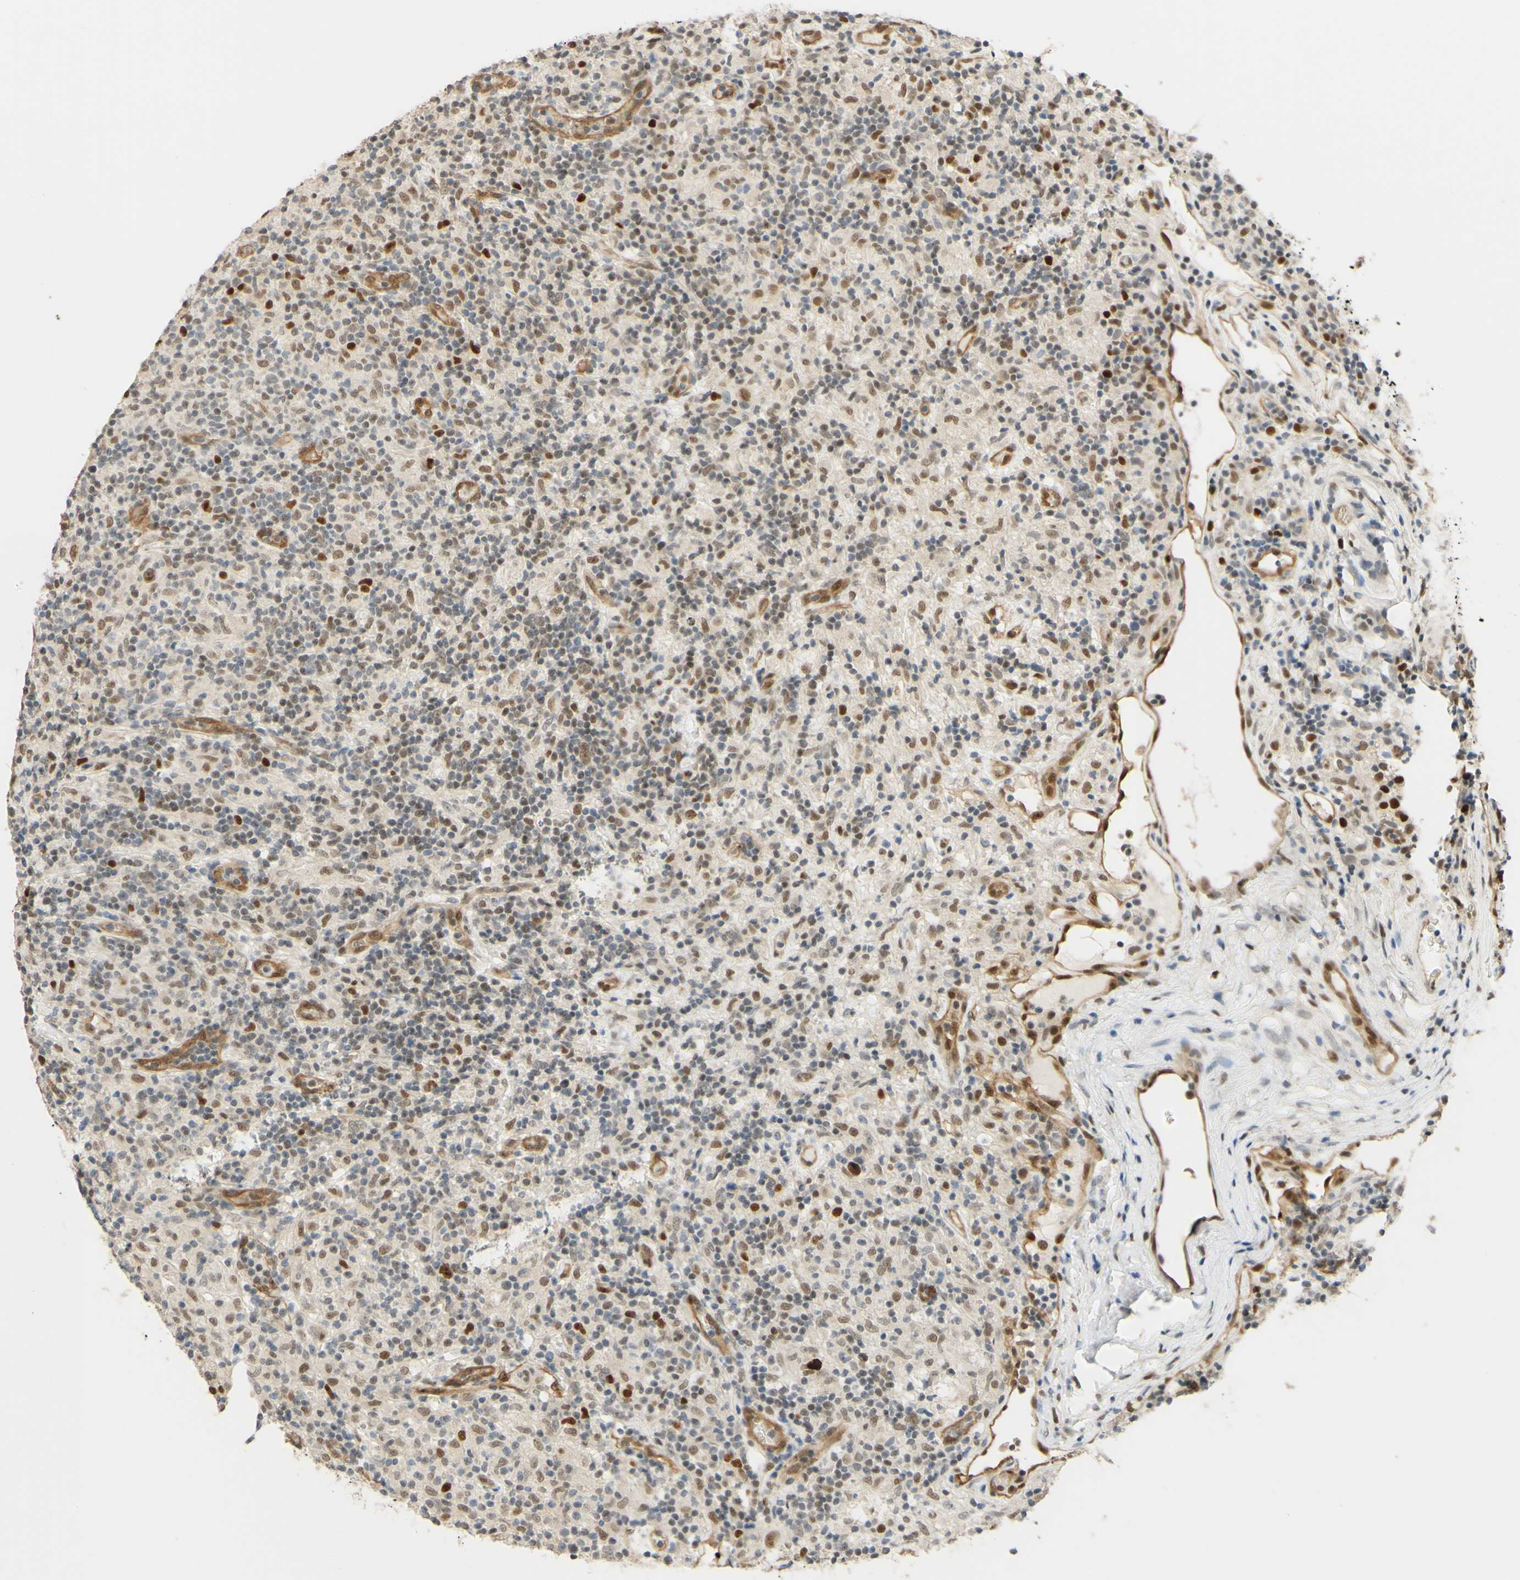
{"staining": {"intensity": "moderate", "quantity": ">75%", "location": "nuclear"}, "tissue": "lymphoma", "cell_type": "Tumor cells", "image_type": "cancer", "snomed": [{"axis": "morphology", "description": "Hodgkin's disease, NOS"}, {"axis": "topography", "description": "Lymph node"}], "caption": "DAB immunohistochemical staining of Hodgkin's disease reveals moderate nuclear protein staining in about >75% of tumor cells.", "gene": "POLB", "patient": {"sex": "male", "age": 70}}